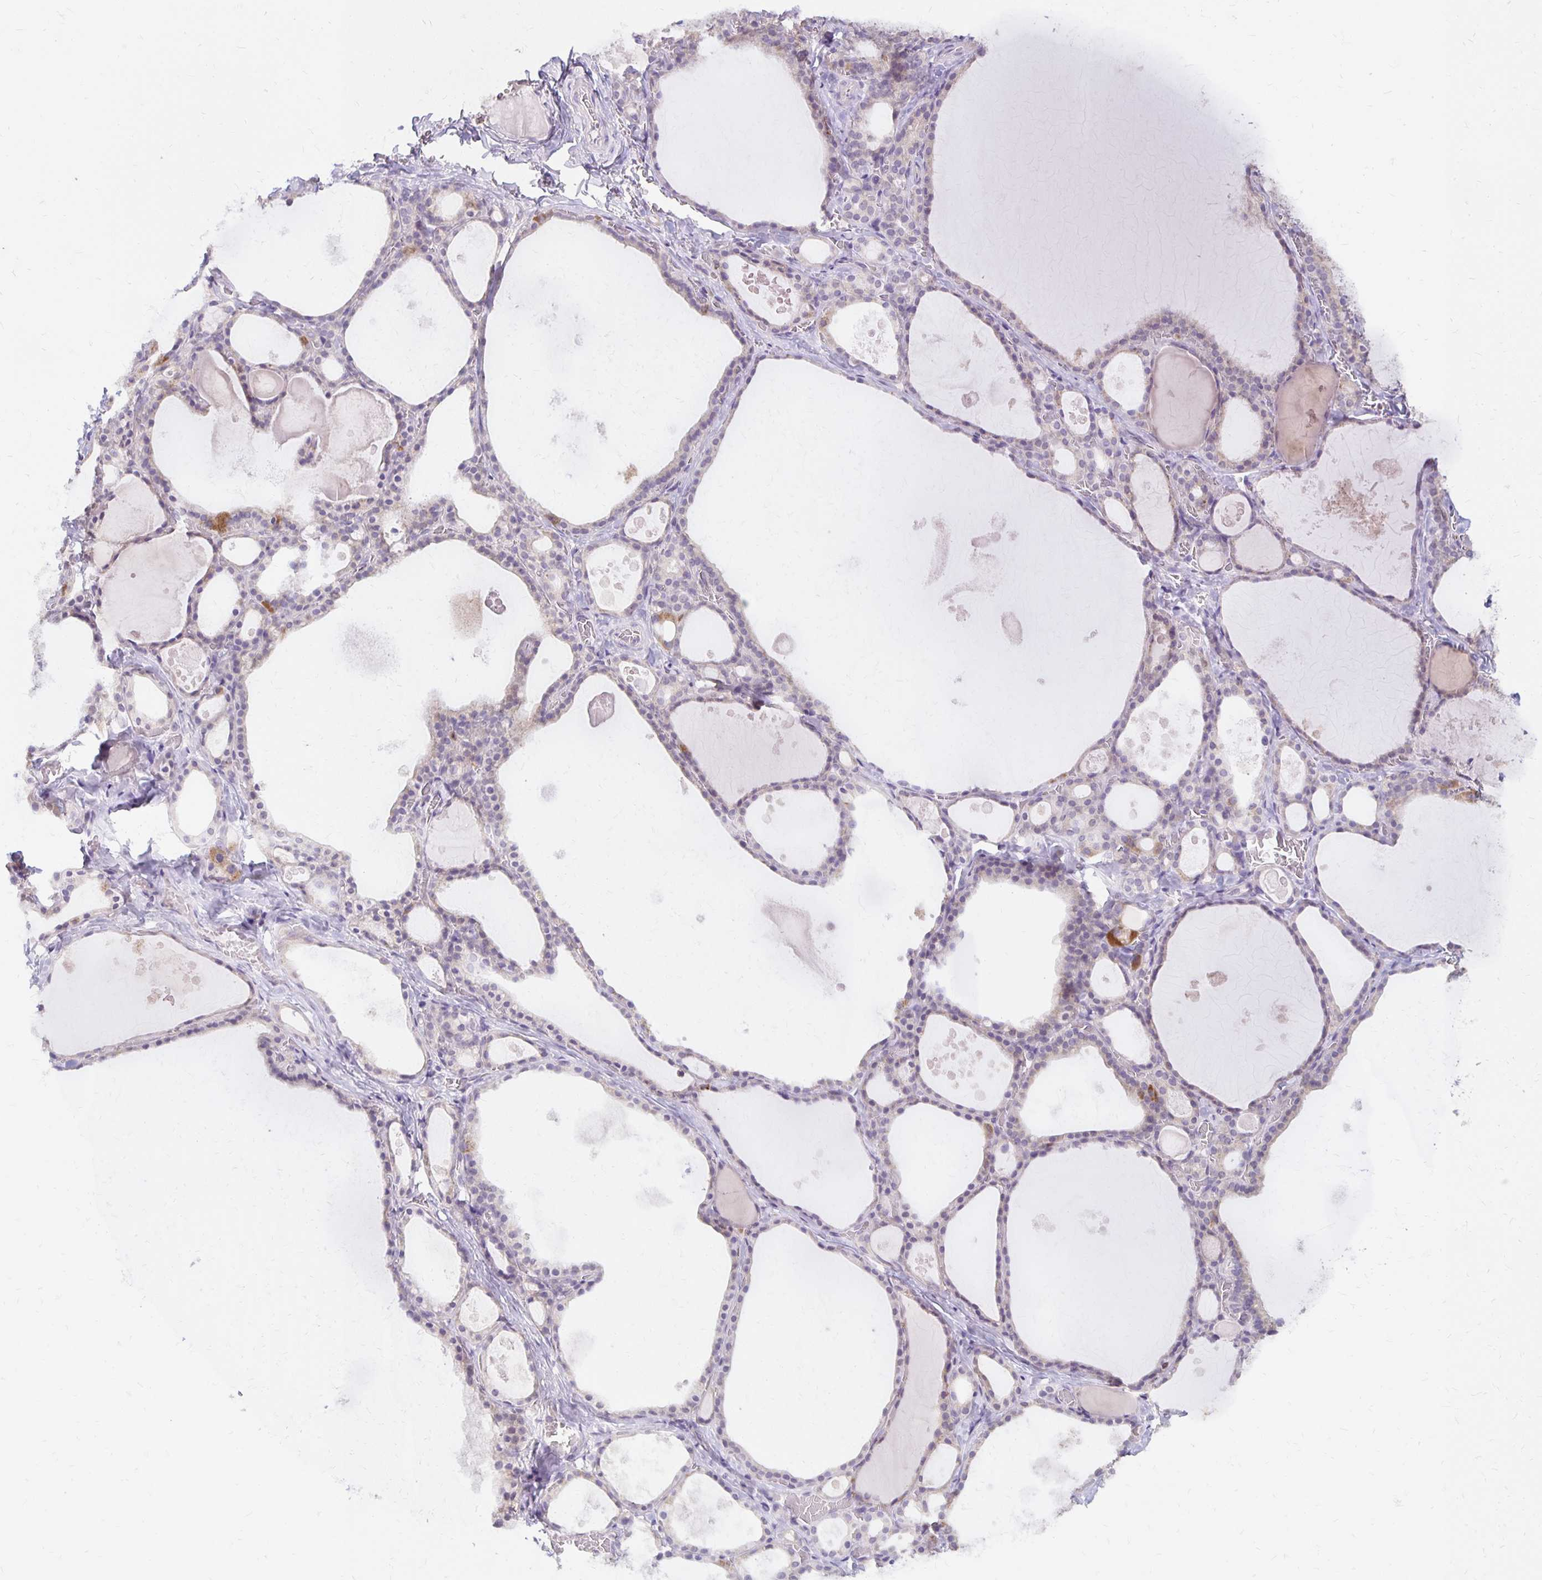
{"staining": {"intensity": "strong", "quantity": "<25%", "location": "cytoplasmic/membranous"}, "tissue": "thyroid gland", "cell_type": "Glandular cells", "image_type": "normal", "snomed": [{"axis": "morphology", "description": "Normal tissue, NOS"}, {"axis": "topography", "description": "Thyroid gland"}], "caption": "DAB immunohistochemical staining of unremarkable thyroid gland displays strong cytoplasmic/membranous protein expression in approximately <25% of glandular cells.", "gene": "IER3", "patient": {"sex": "male", "age": 56}}